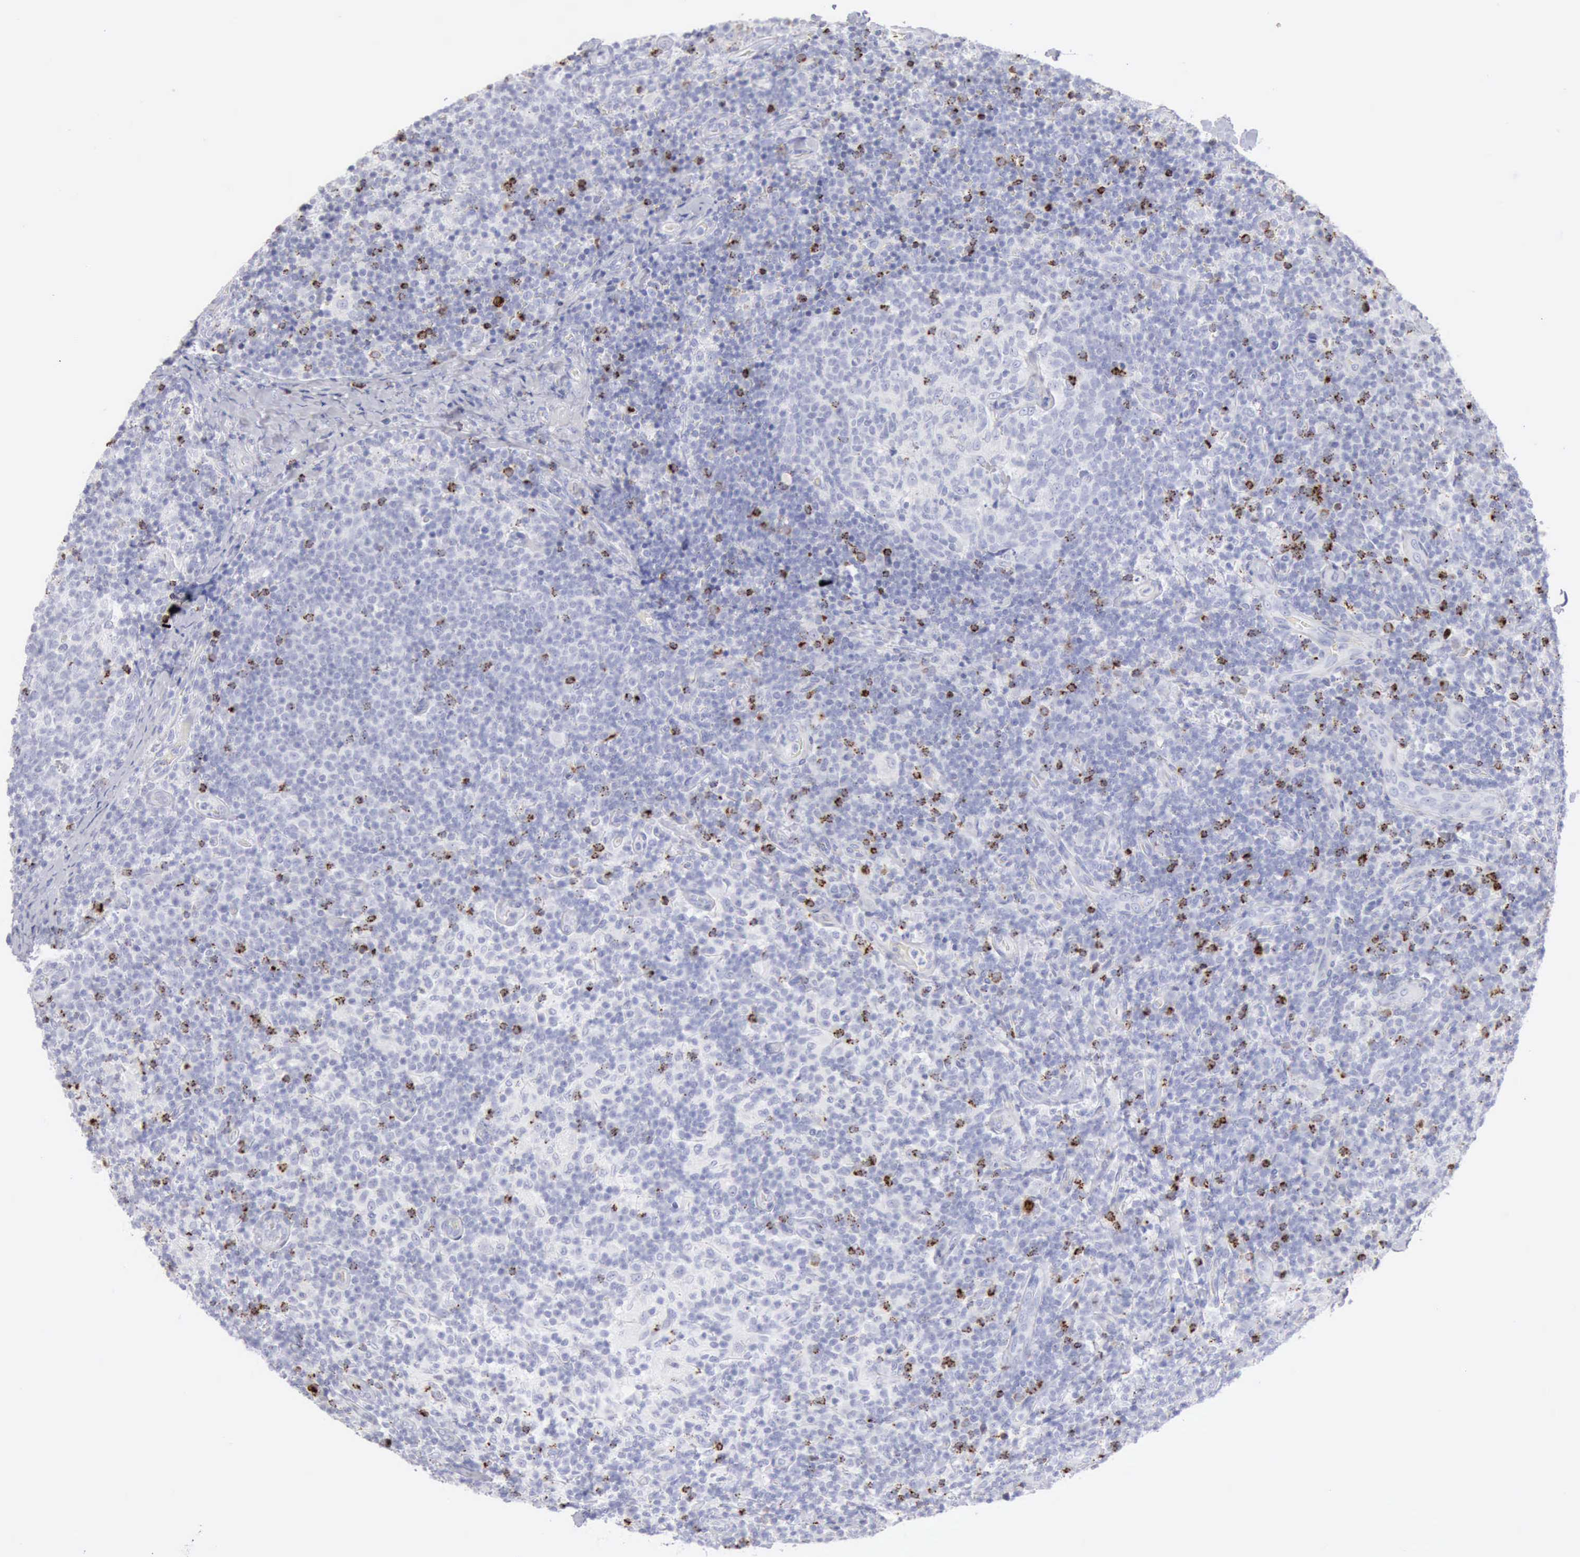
{"staining": {"intensity": "moderate", "quantity": "<25%", "location": "cytoplasmic/membranous,nuclear"}, "tissue": "lymph node", "cell_type": "Germinal center cells", "image_type": "normal", "snomed": [{"axis": "morphology", "description": "Normal tissue, NOS"}, {"axis": "morphology", "description": "Inflammation, NOS"}, {"axis": "topography", "description": "Lymph node"}], "caption": "An image showing moderate cytoplasmic/membranous,nuclear positivity in about <25% of germinal center cells in normal lymph node, as visualized by brown immunohistochemical staining.", "gene": "GZMB", "patient": {"sex": "male", "age": 46}}